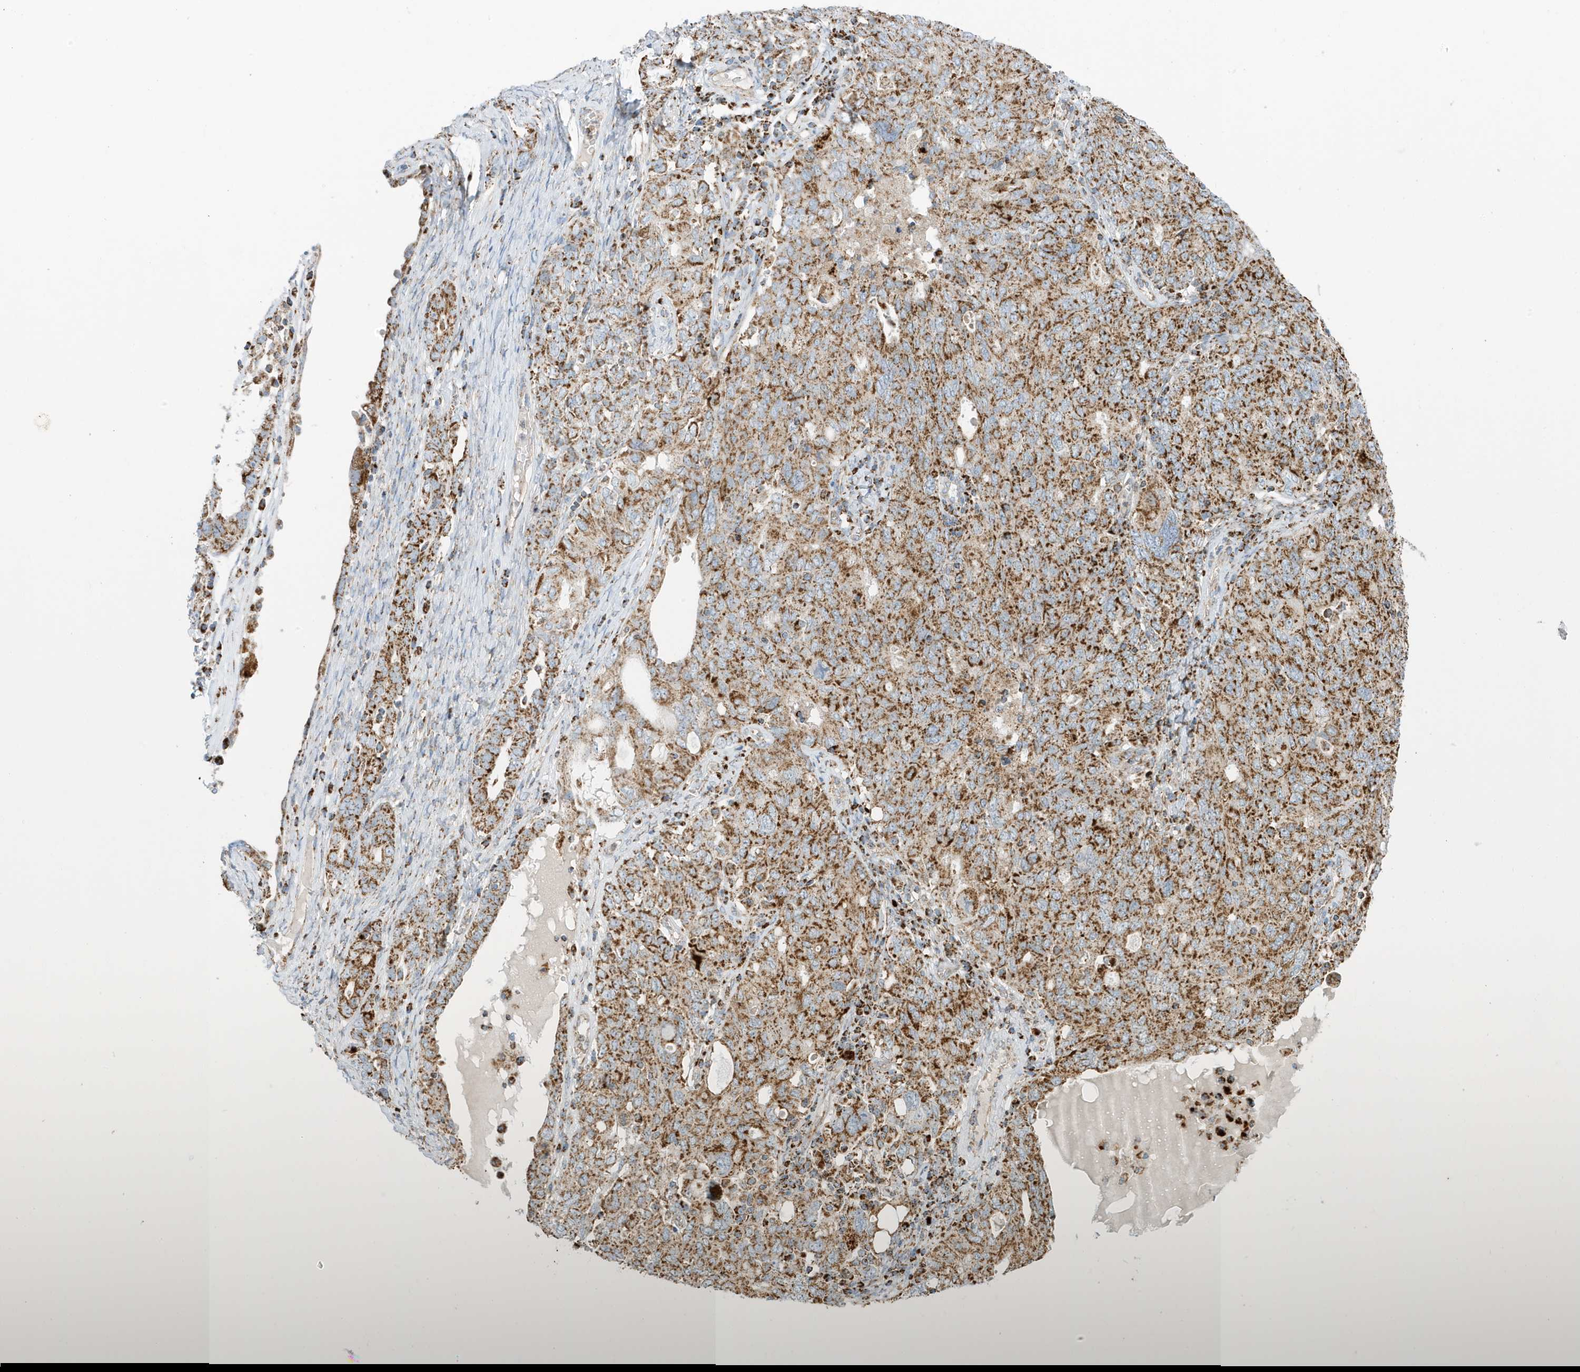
{"staining": {"intensity": "strong", "quantity": ">75%", "location": "cytoplasmic/membranous"}, "tissue": "ovarian cancer", "cell_type": "Tumor cells", "image_type": "cancer", "snomed": [{"axis": "morphology", "description": "Carcinoma, endometroid"}, {"axis": "topography", "description": "Ovary"}], "caption": "Strong cytoplasmic/membranous positivity is identified in about >75% of tumor cells in ovarian cancer (endometroid carcinoma).", "gene": "ATP5ME", "patient": {"sex": "female", "age": 62}}